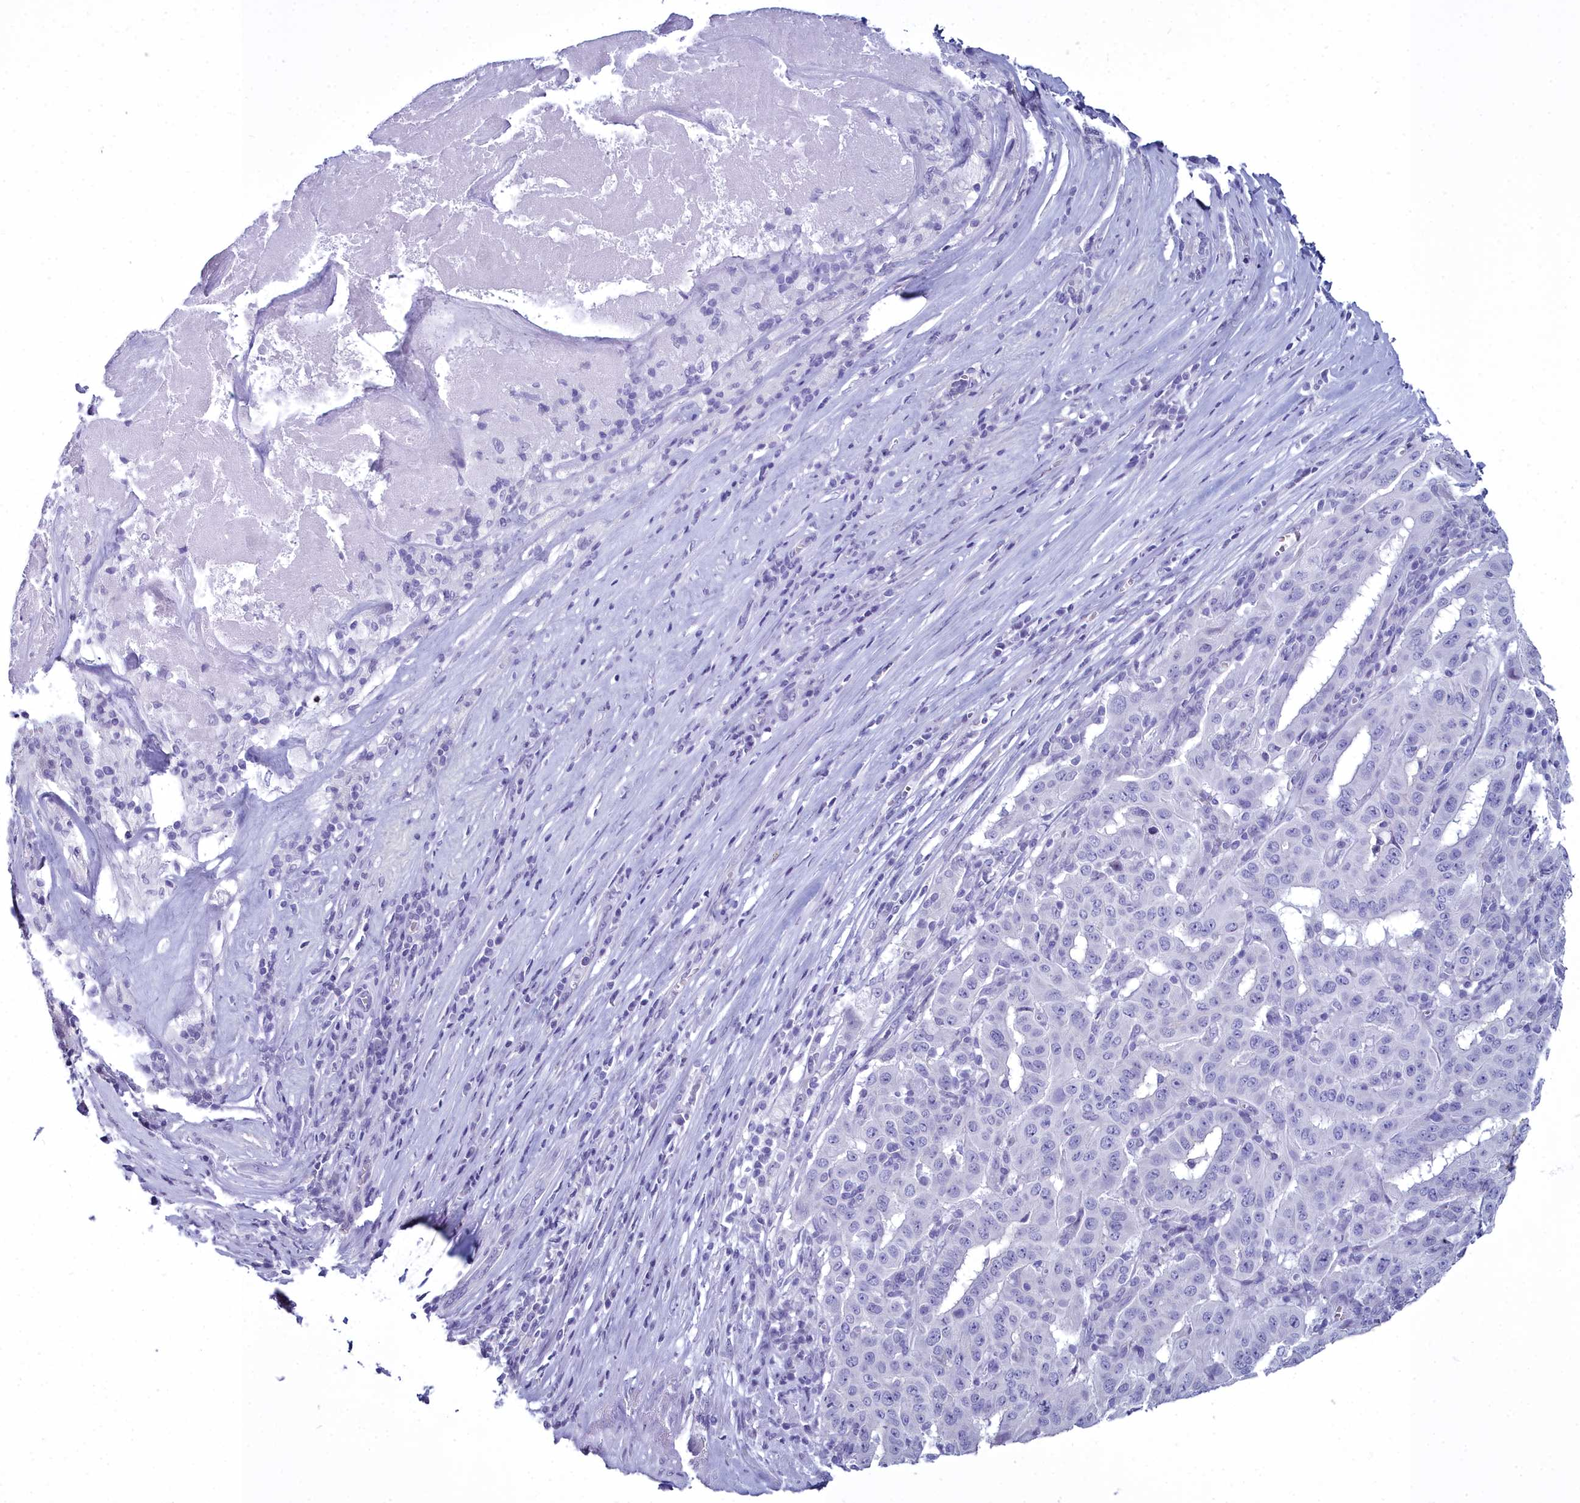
{"staining": {"intensity": "negative", "quantity": "none", "location": "none"}, "tissue": "pancreatic cancer", "cell_type": "Tumor cells", "image_type": "cancer", "snomed": [{"axis": "morphology", "description": "Adenocarcinoma, NOS"}, {"axis": "topography", "description": "Pancreas"}], "caption": "Immunohistochemistry (IHC) histopathology image of human pancreatic adenocarcinoma stained for a protein (brown), which exhibits no expression in tumor cells.", "gene": "MAP6", "patient": {"sex": "male", "age": 63}}